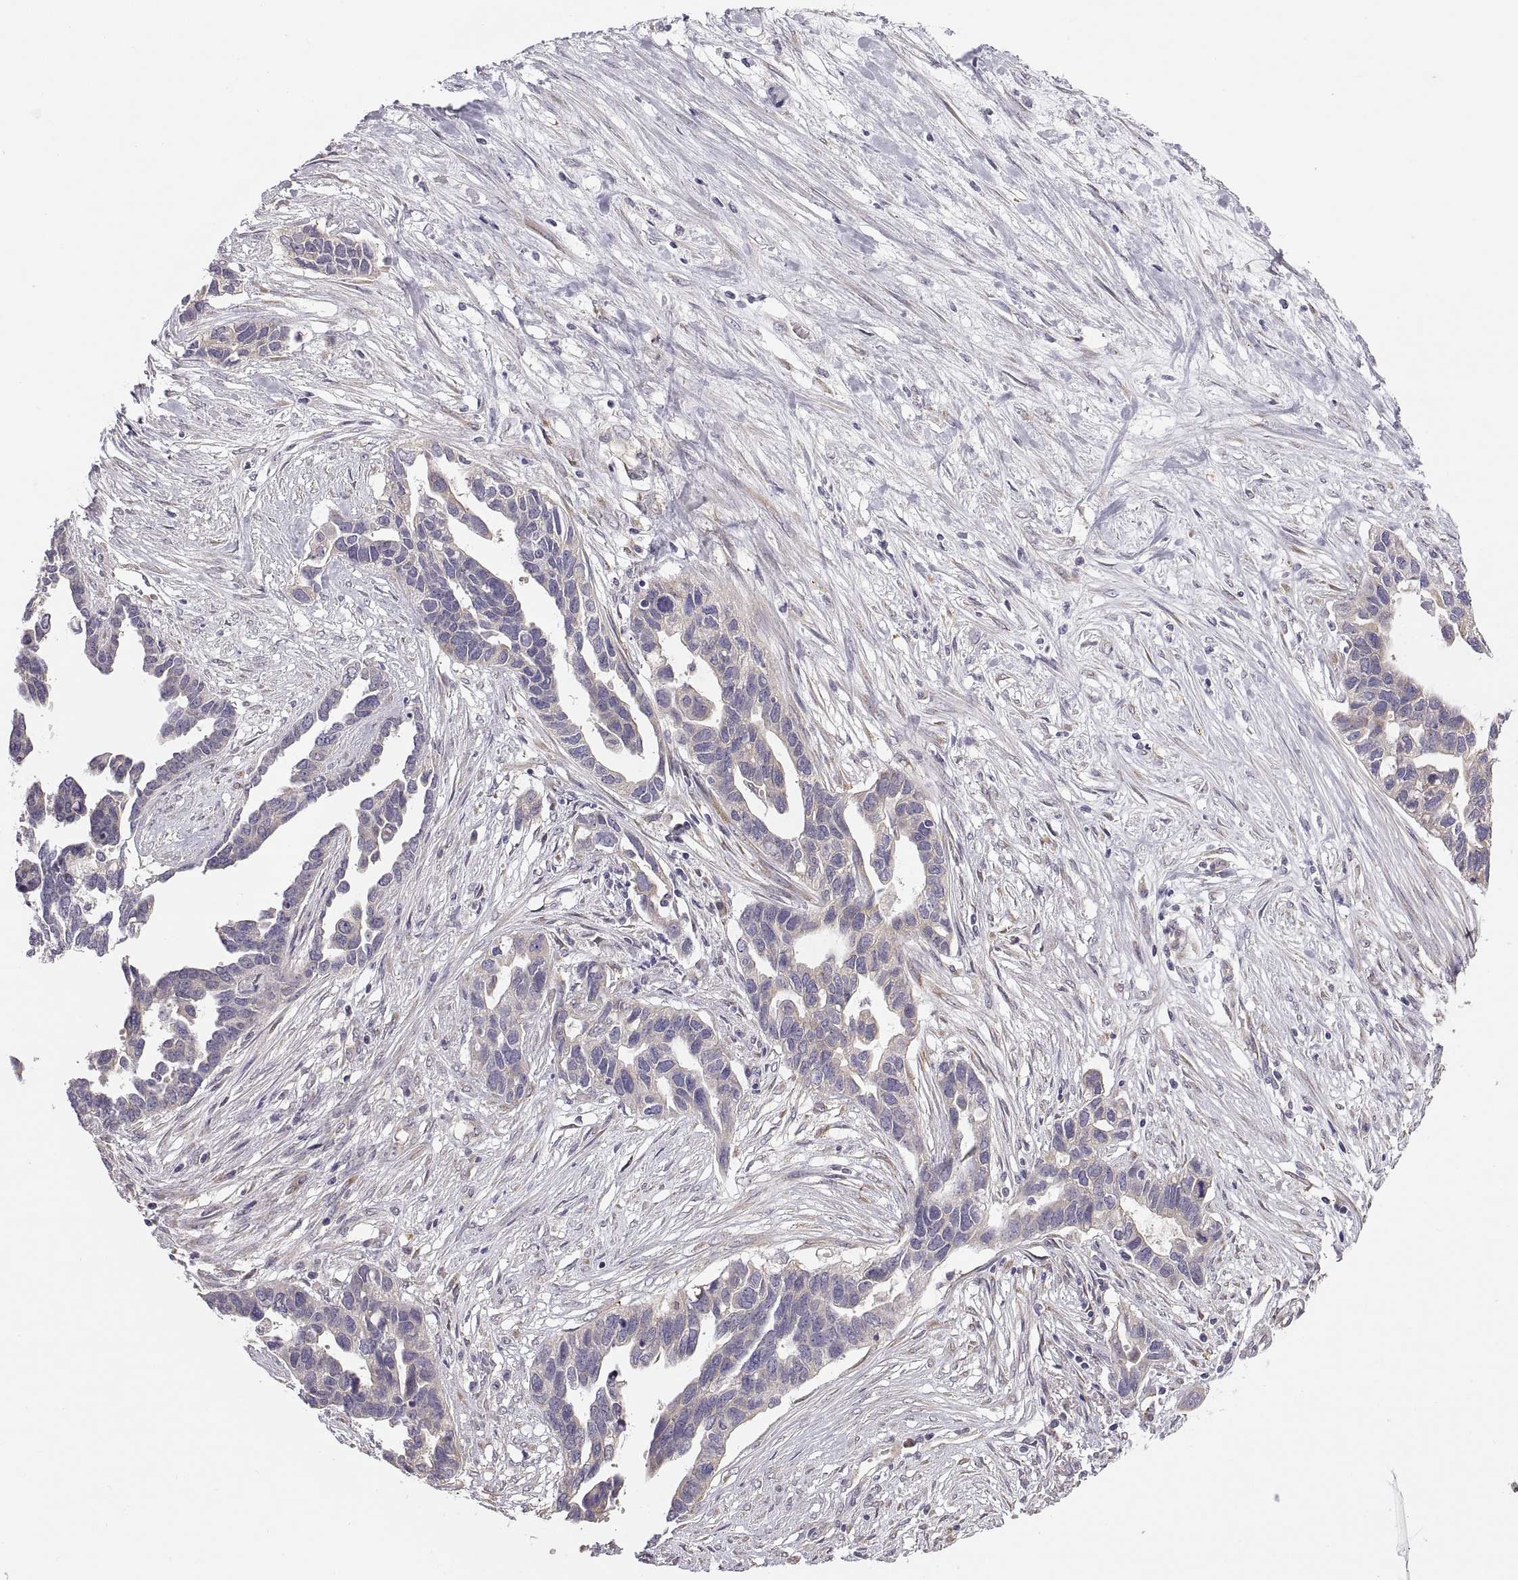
{"staining": {"intensity": "weak", "quantity": "25%-75%", "location": "cytoplasmic/membranous"}, "tissue": "ovarian cancer", "cell_type": "Tumor cells", "image_type": "cancer", "snomed": [{"axis": "morphology", "description": "Cystadenocarcinoma, serous, NOS"}, {"axis": "topography", "description": "Ovary"}], "caption": "The photomicrograph exhibits immunohistochemical staining of ovarian cancer. There is weak cytoplasmic/membranous positivity is seen in approximately 25%-75% of tumor cells.", "gene": "ACSBG2", "patient": {"sex": "female", "age": 54}}